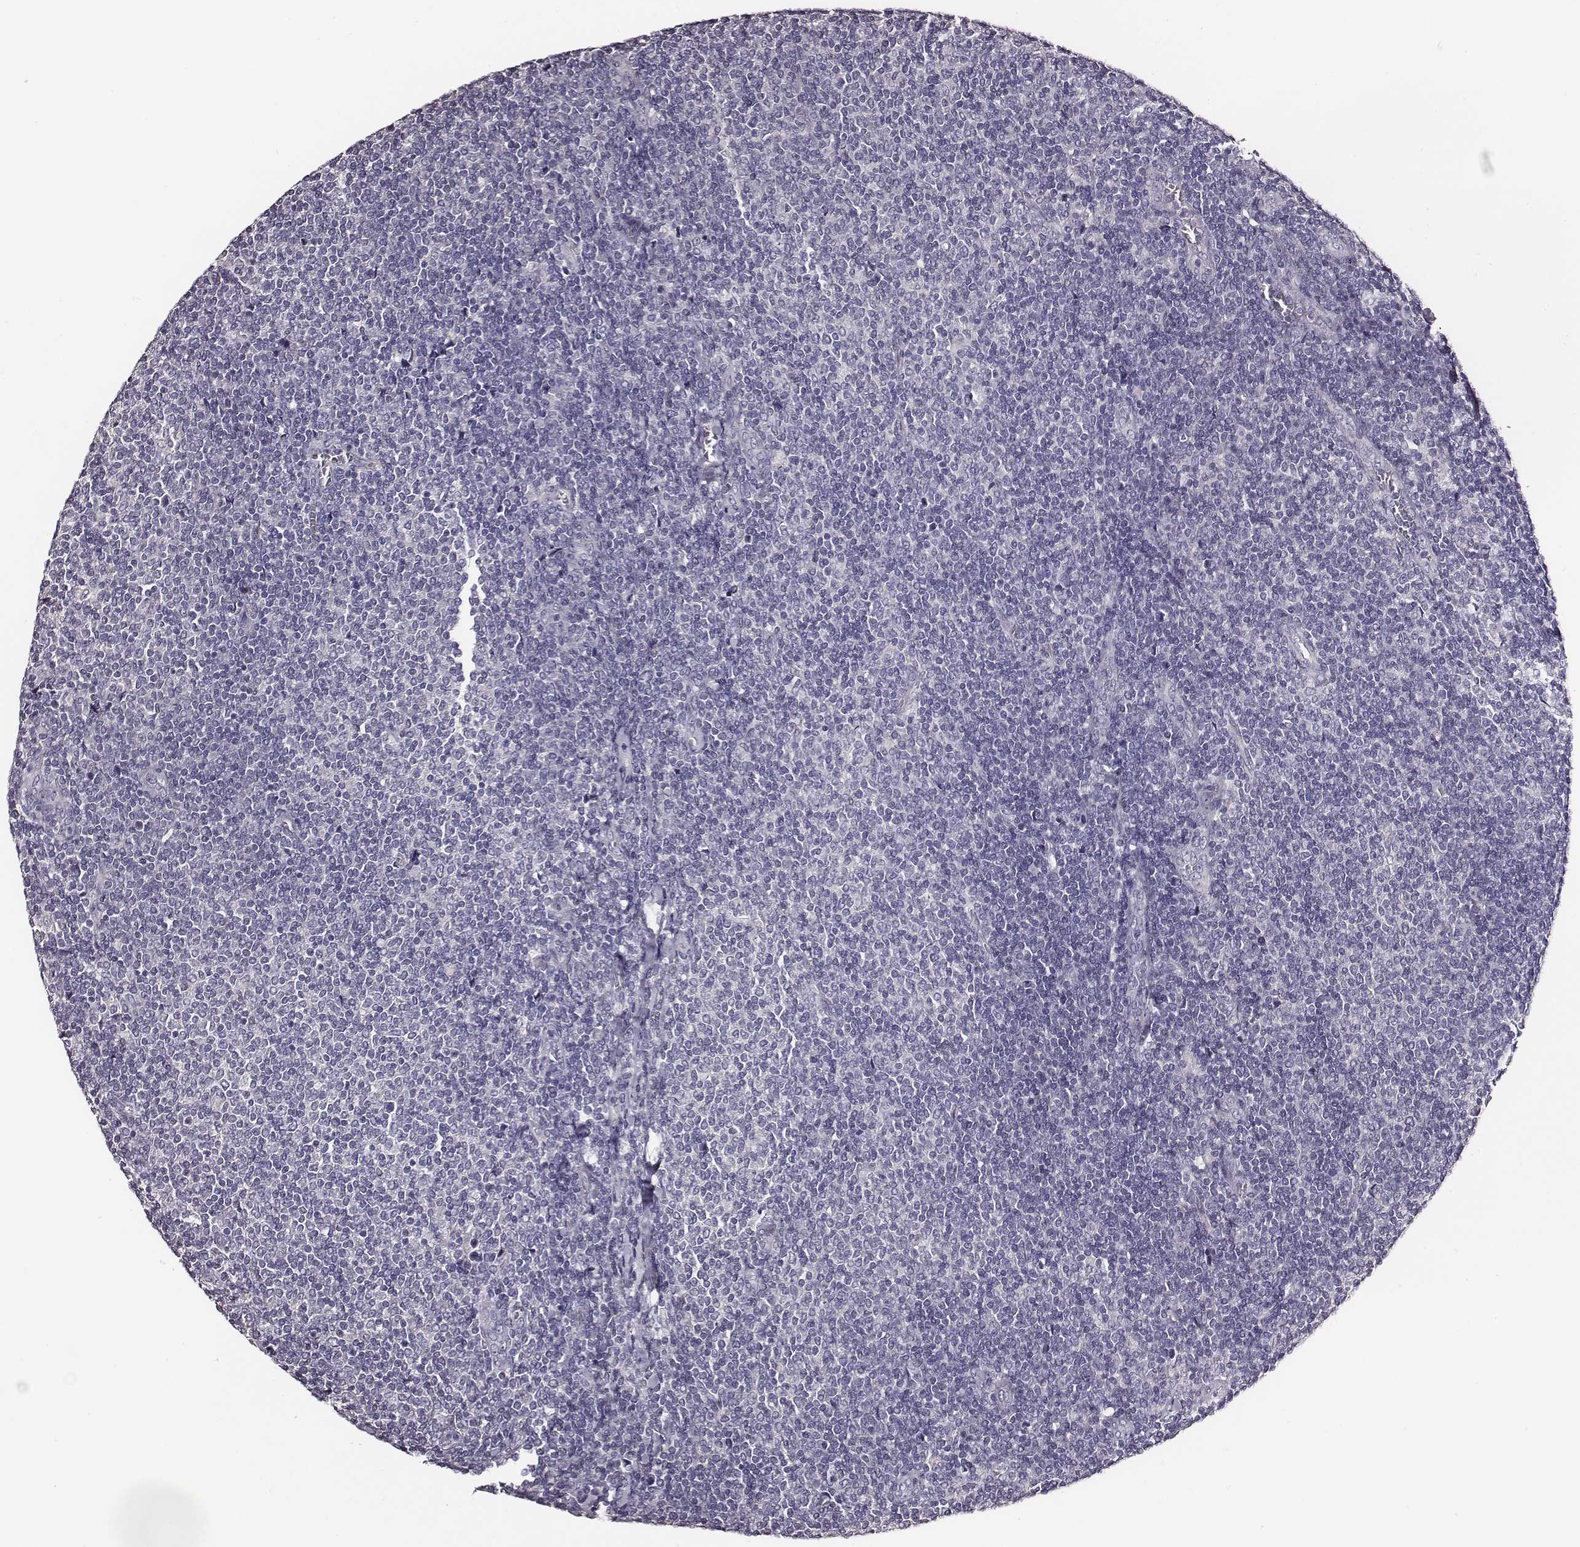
{"staining": {"intensity": "negative", "quantity": "none", "location": "none"}, "tissue": "lymphoma", "cell_type": "Tumor cells", "image_type": "cancer", "snomed": [{"axis": "morphology", "description": "Malignant lymphoma, non-Hodgkin's type, Low grade"}, {"axis": "topography", "description": "Lymph node"}], "caption": "This histopathology image is of lymphoma stained with immunohistochemistry (IHC) to label a protein in brown with the nuclei are counter-stained blue. There is no positivity in tumor cells. Nuclei are stained in blue.", "gene": "AADAT", "patient": {"sex": "male", "age": 52}}